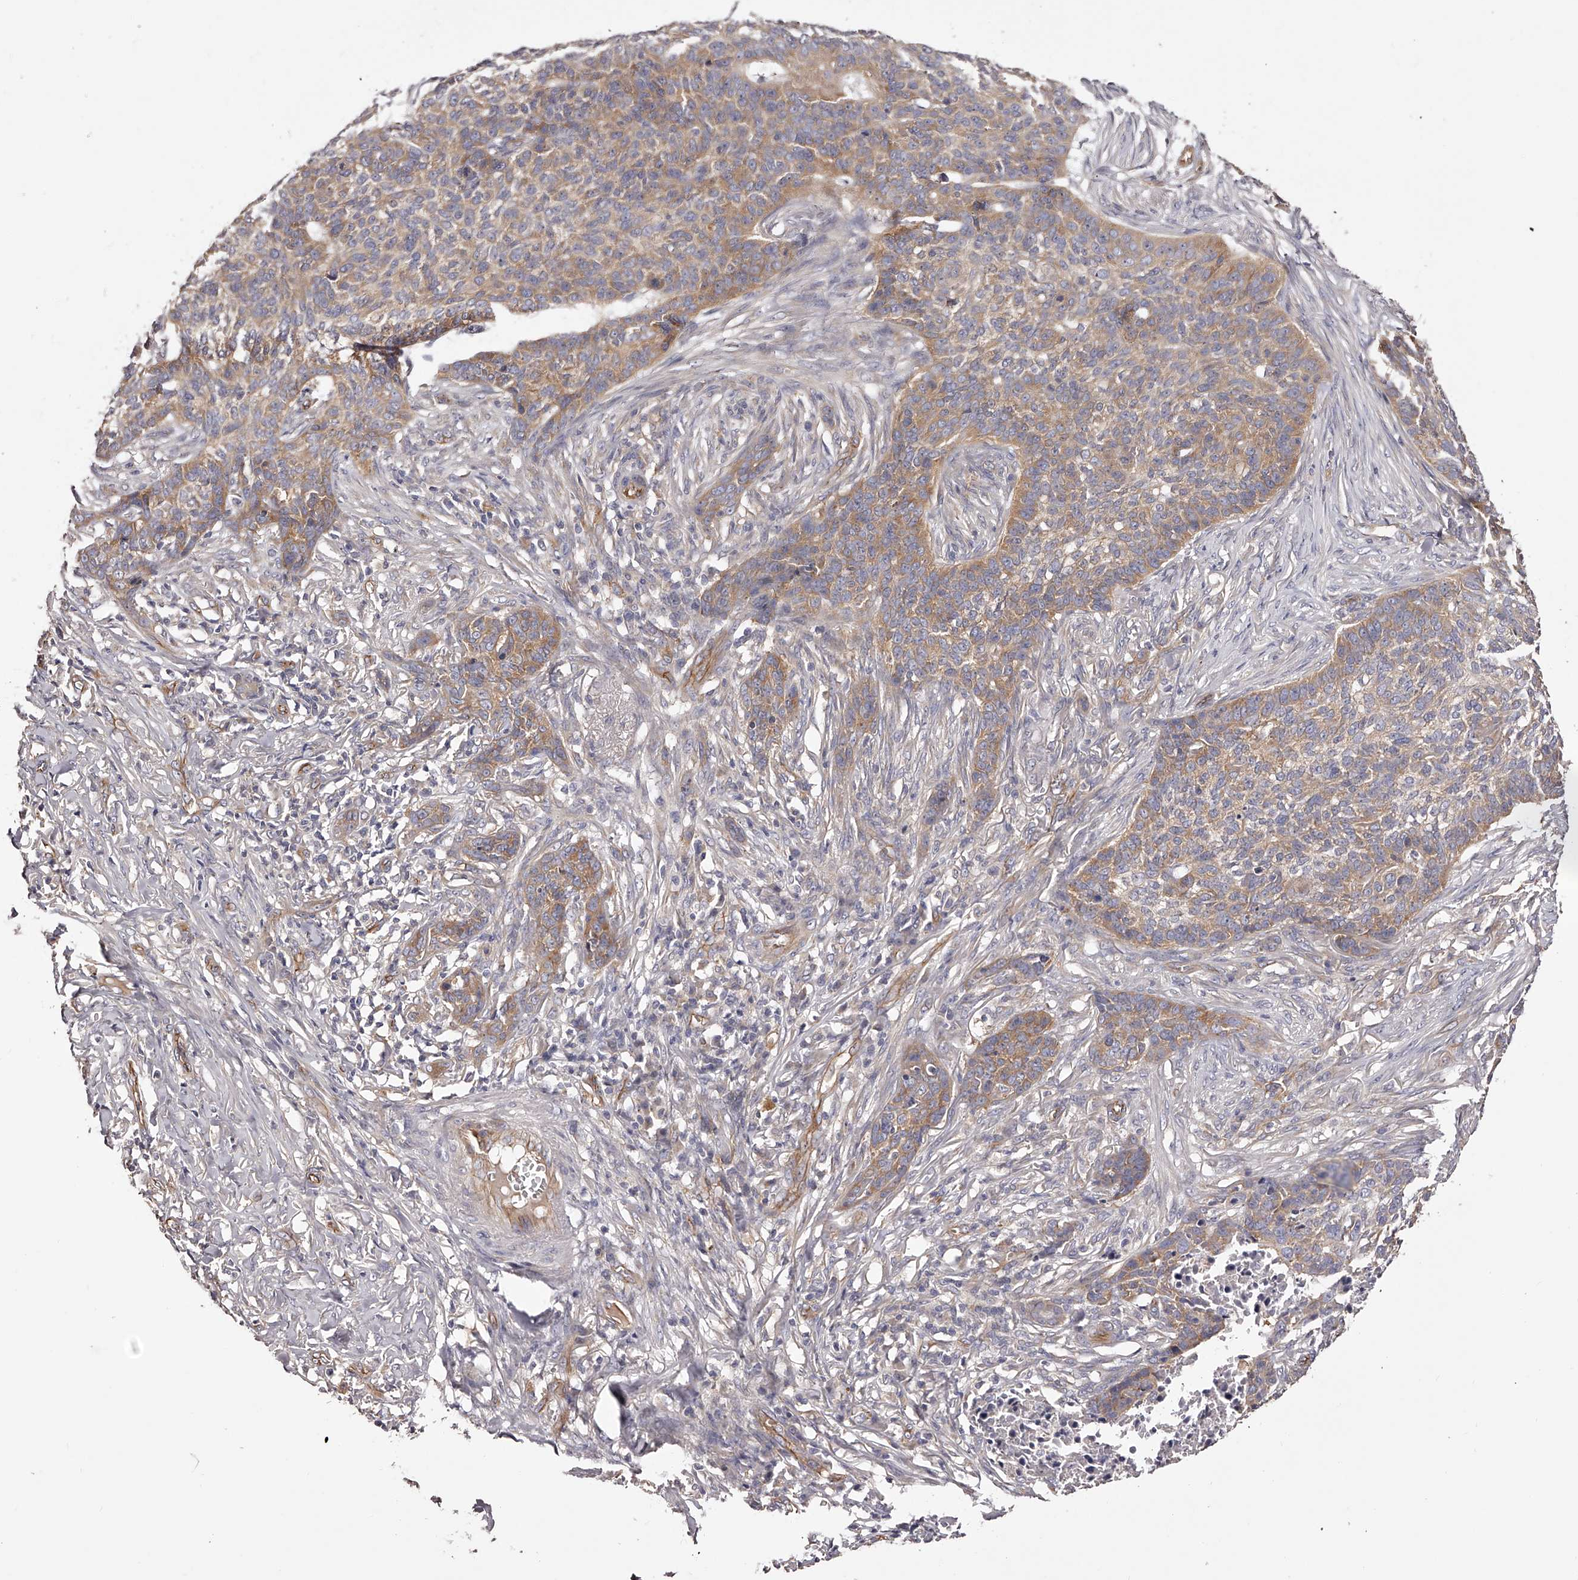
{"staining": {"intensity": "moderate", "quantity": "25%-75%", "location": "cytoplasmic/membranous"}, "tissue": "skin cancer", "cell_type": "Tumor cells", "image_type": "cancer", "snomed": [{"axis": "morphology", "description": "Basal cell carcinoma"}, {"axis": "topography", "description": "Skin"}], "caption": "Skin cancer was stained to show a protein in brown. There is medium levels of moderate cytoplasmic/membranous expression in about 25%-75% of tumor cells.", "gene": "LTV1", "patient": {"sex": "male", "age": 85}}